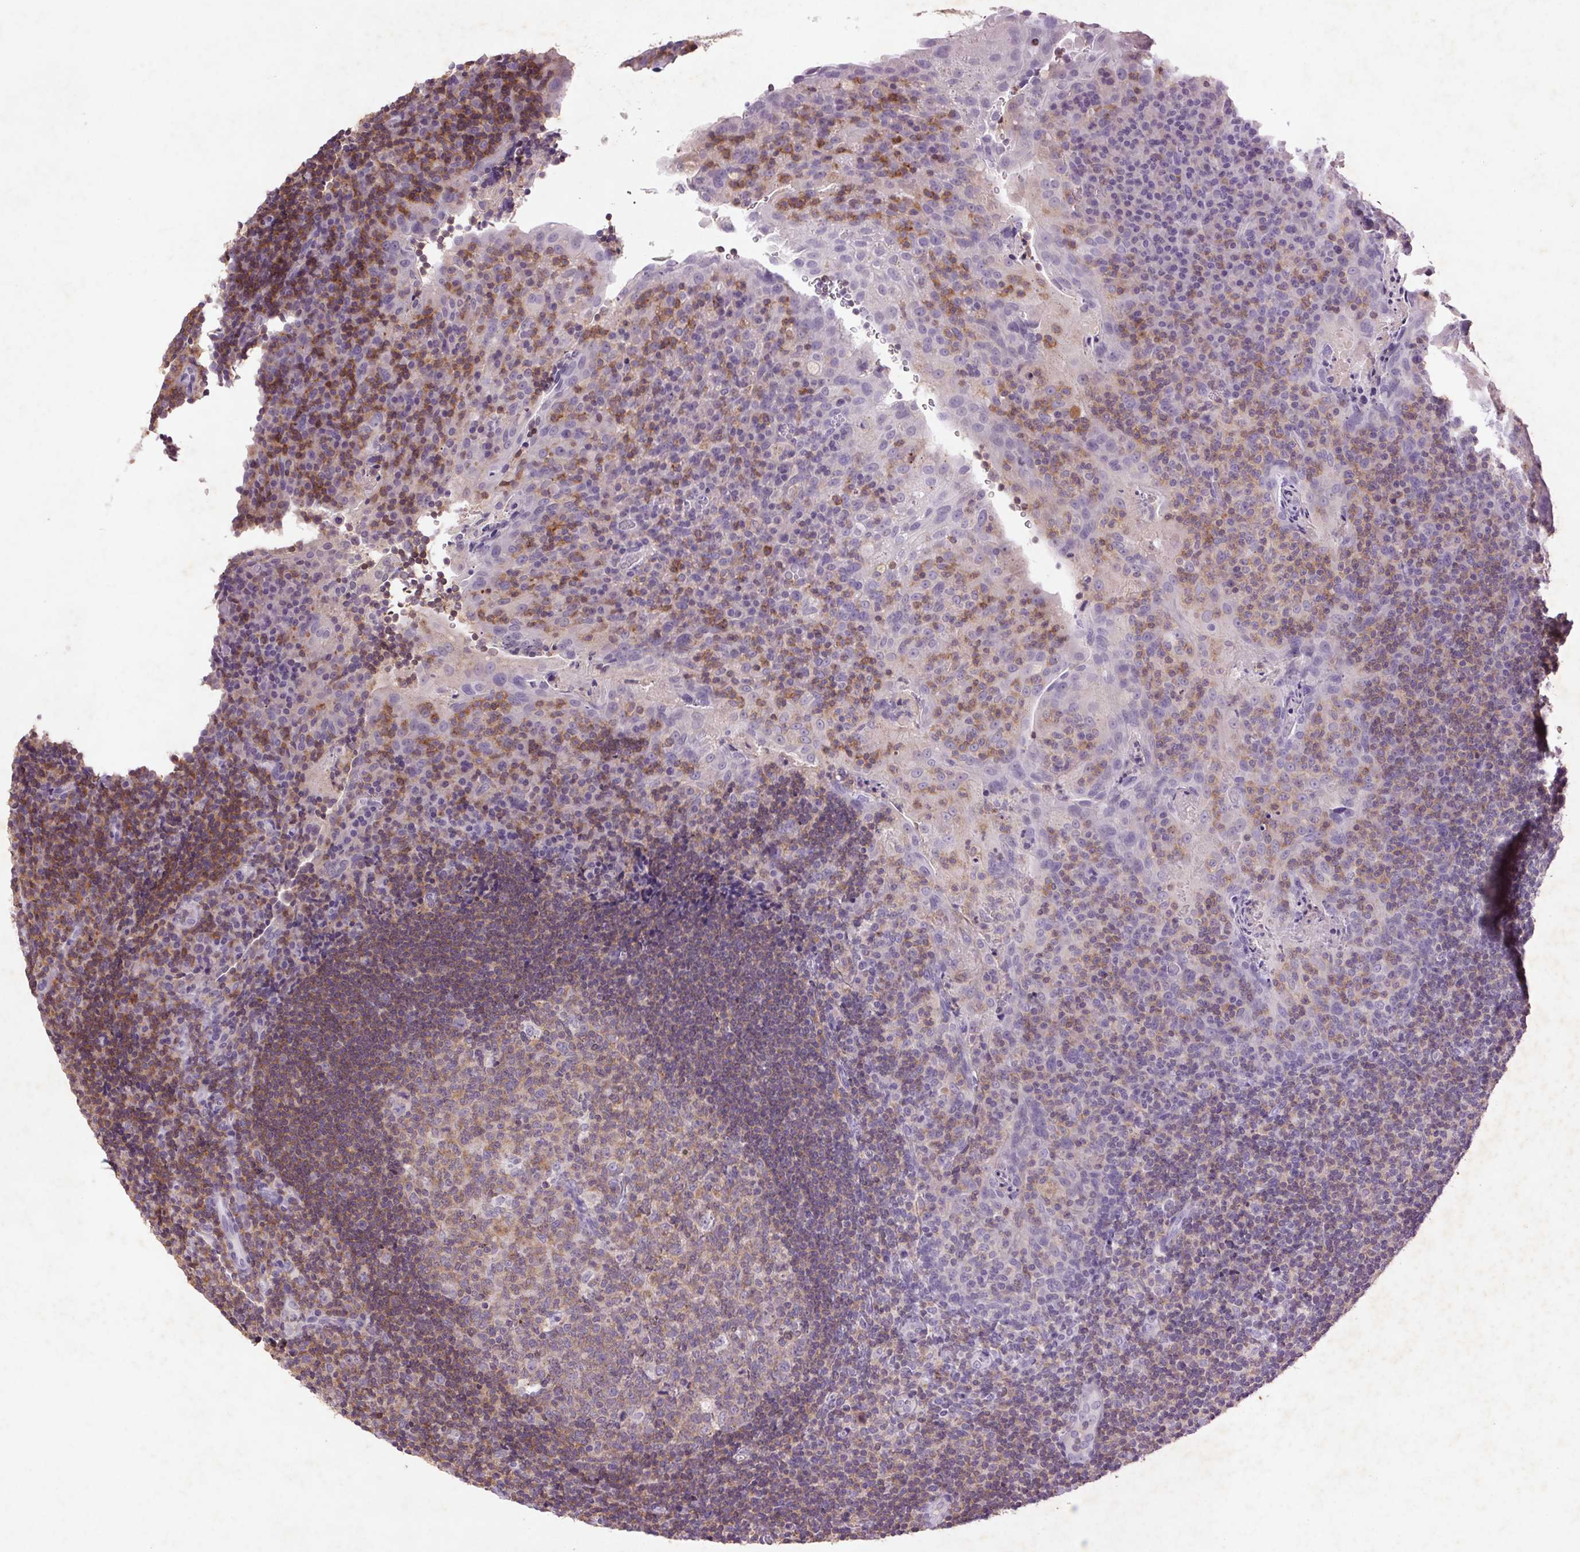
{"staining": {"intensity": "weak", "quantity": "<25%", "location": "cytoplasmic/membranous"}, "tissue": "tonsil", "cell_type": "Germinal center cells", "image_type": "normal", "snomed": [{"axis": "morphology", "description": "Normal tissue, NOS"}, {"axis": "topography", "description": "Tonsil"}], "caption": "An immunohistochemistry histopathology image of normal tonsil is shown. There is no staining in germinal center cells of tonsil.", "gene": "FNDC7", "patient": {"sex": "male", "age": 17}}